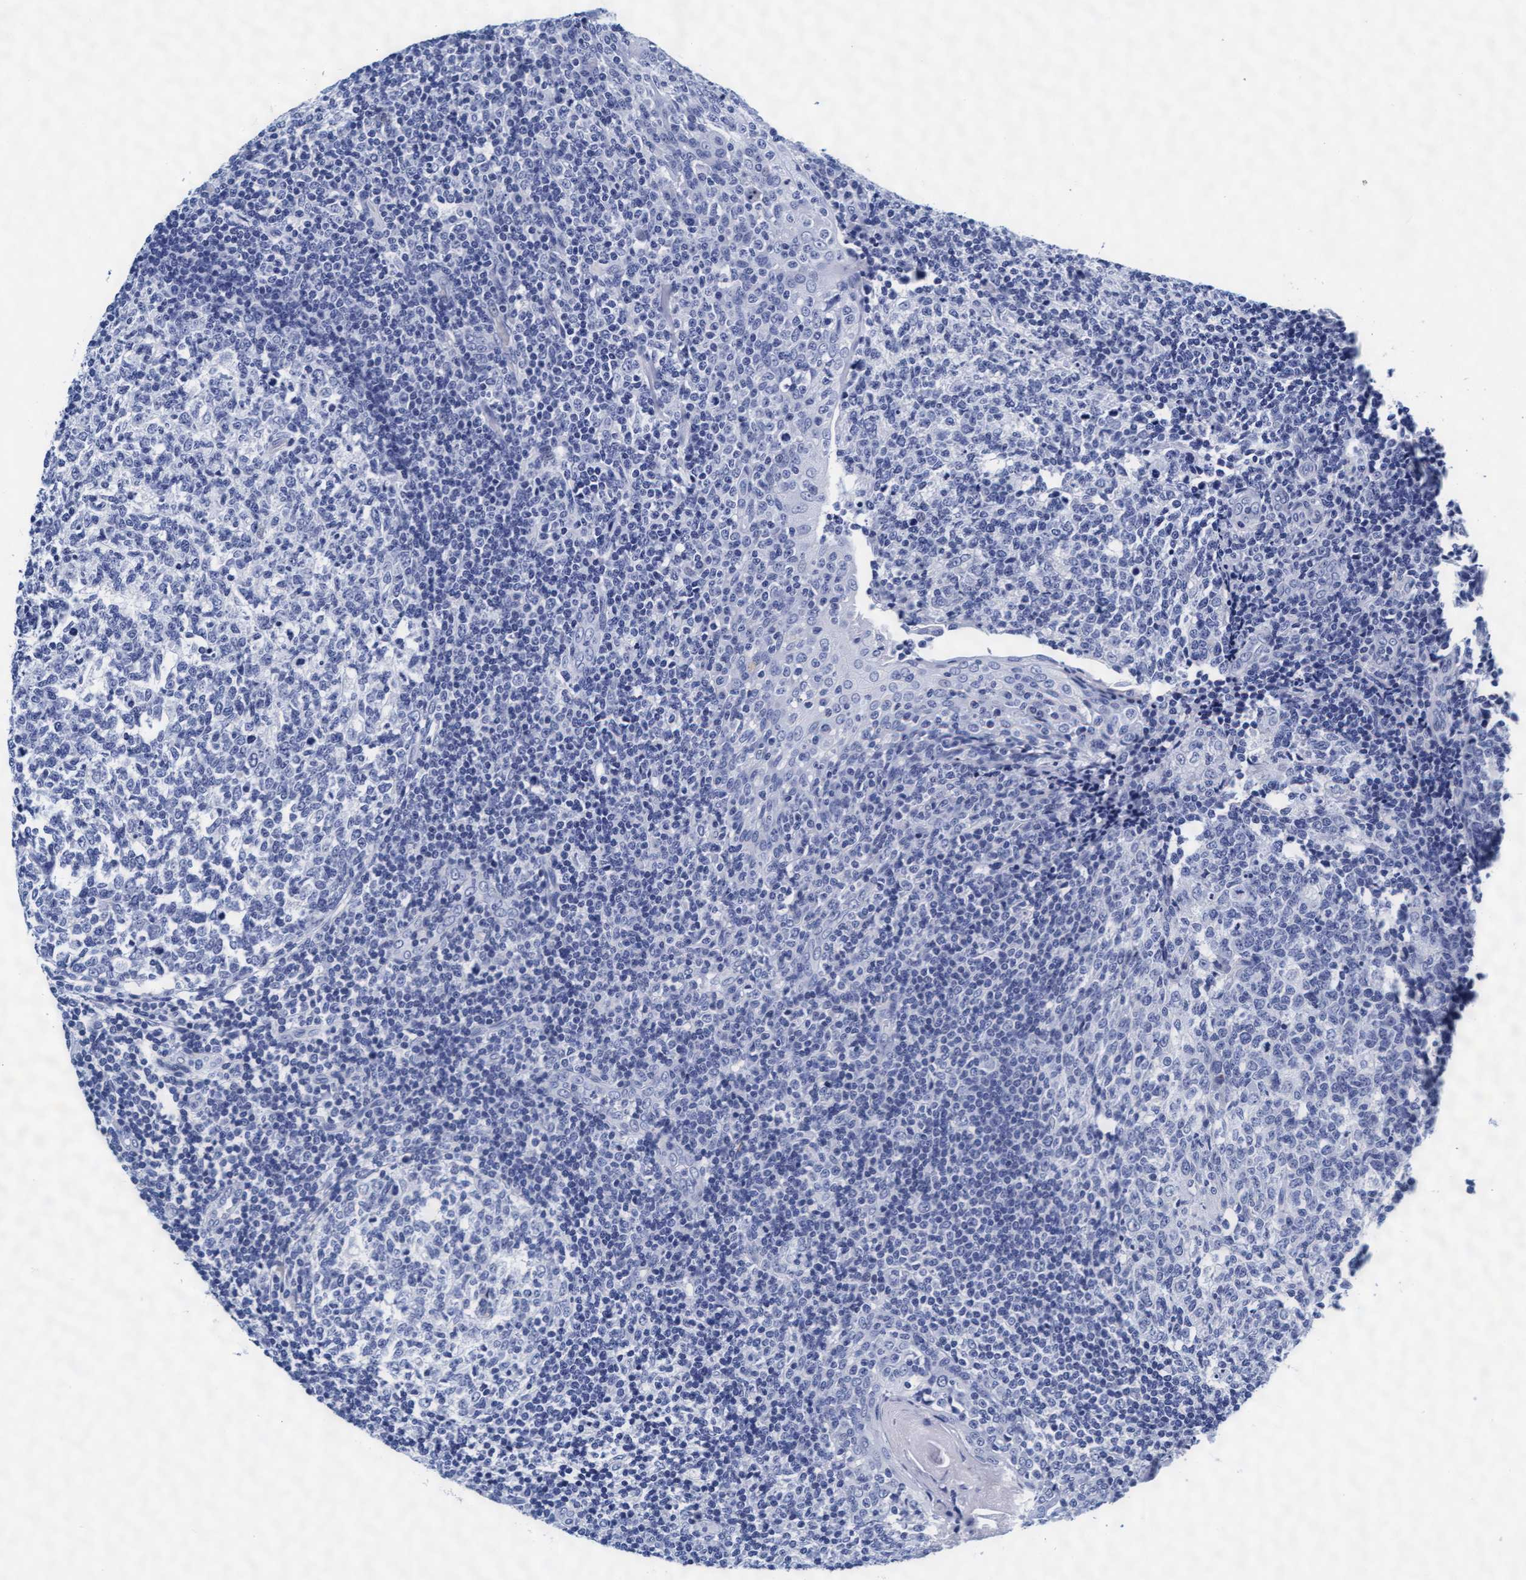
{"staining": {"intensity": "negative", "quantity": "none", "location": "none"}, "tissue": "tonsil", "cell_type": "Germinal center cells", "image_type": "normal", "snomed": [{"axis": "morphology", "description": "Normal tissue, NOS"}, {"axis": "topography", "description": "Tonsil"}], "caption": "IHC of normal human tonsil demonstrates no positivity in germinal center cells.", "gene": "ARSG", "patient": {"sex": "female", "age": 19}}